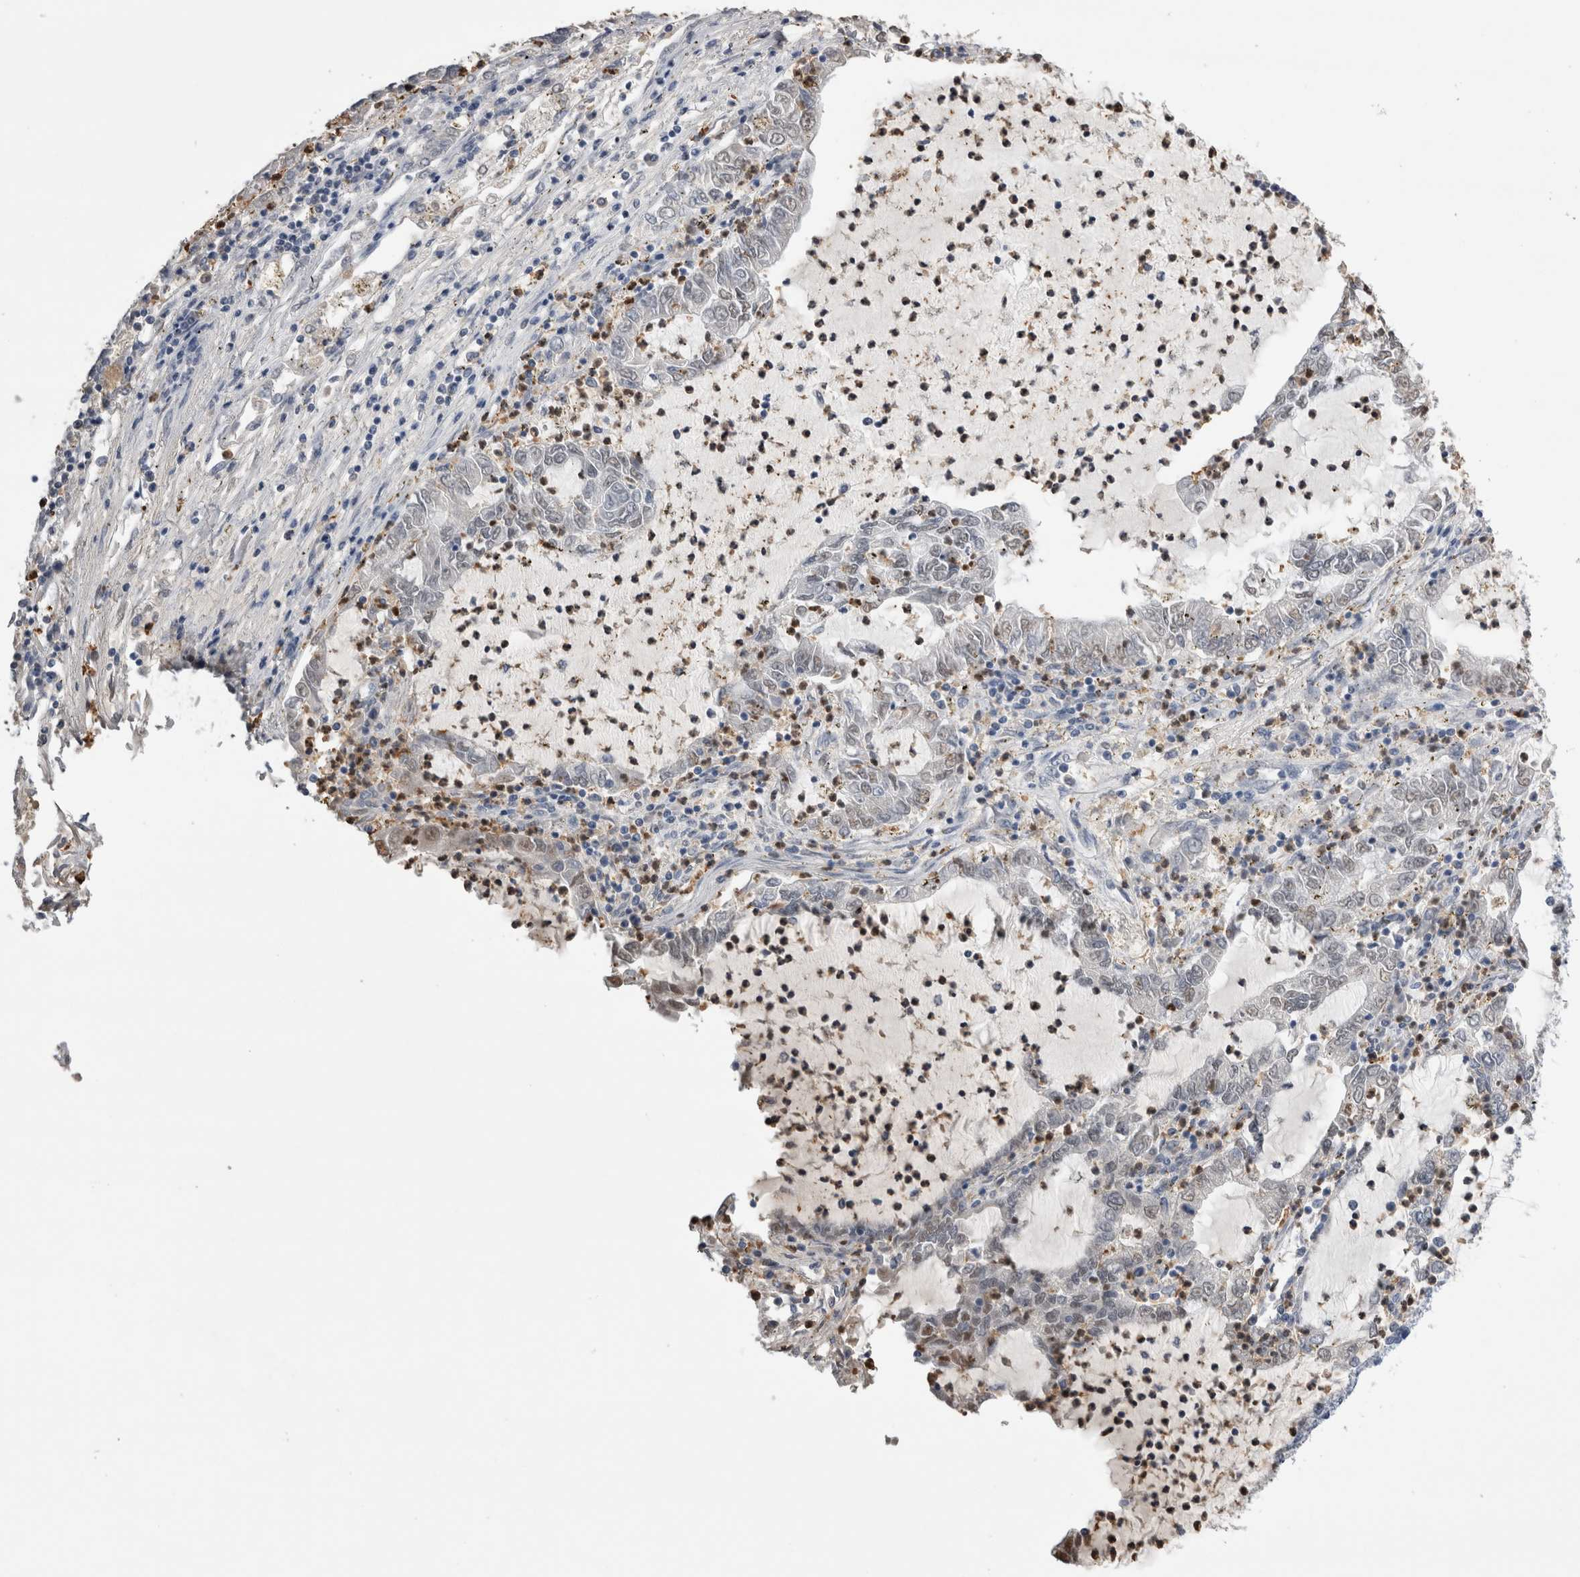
{"staining": {"intensity": "negative", "quantity": "none", "location": "none"}, "tissue": "lung cancer", "cell_type": "Tumor cells", "image_type": "cancer", "snomed": [{"axis": "morphology", "description": "Adenocarcinoma, NOS"}, {"axis": "topography", "description": "Lung"}], "caption": "This is a image of immunohistochemistry staining of lung adenocarcinoma, which shows no staining in tumor cells.", "gene": "S100A12", "patient": {"sex": "female", "age": 51}}